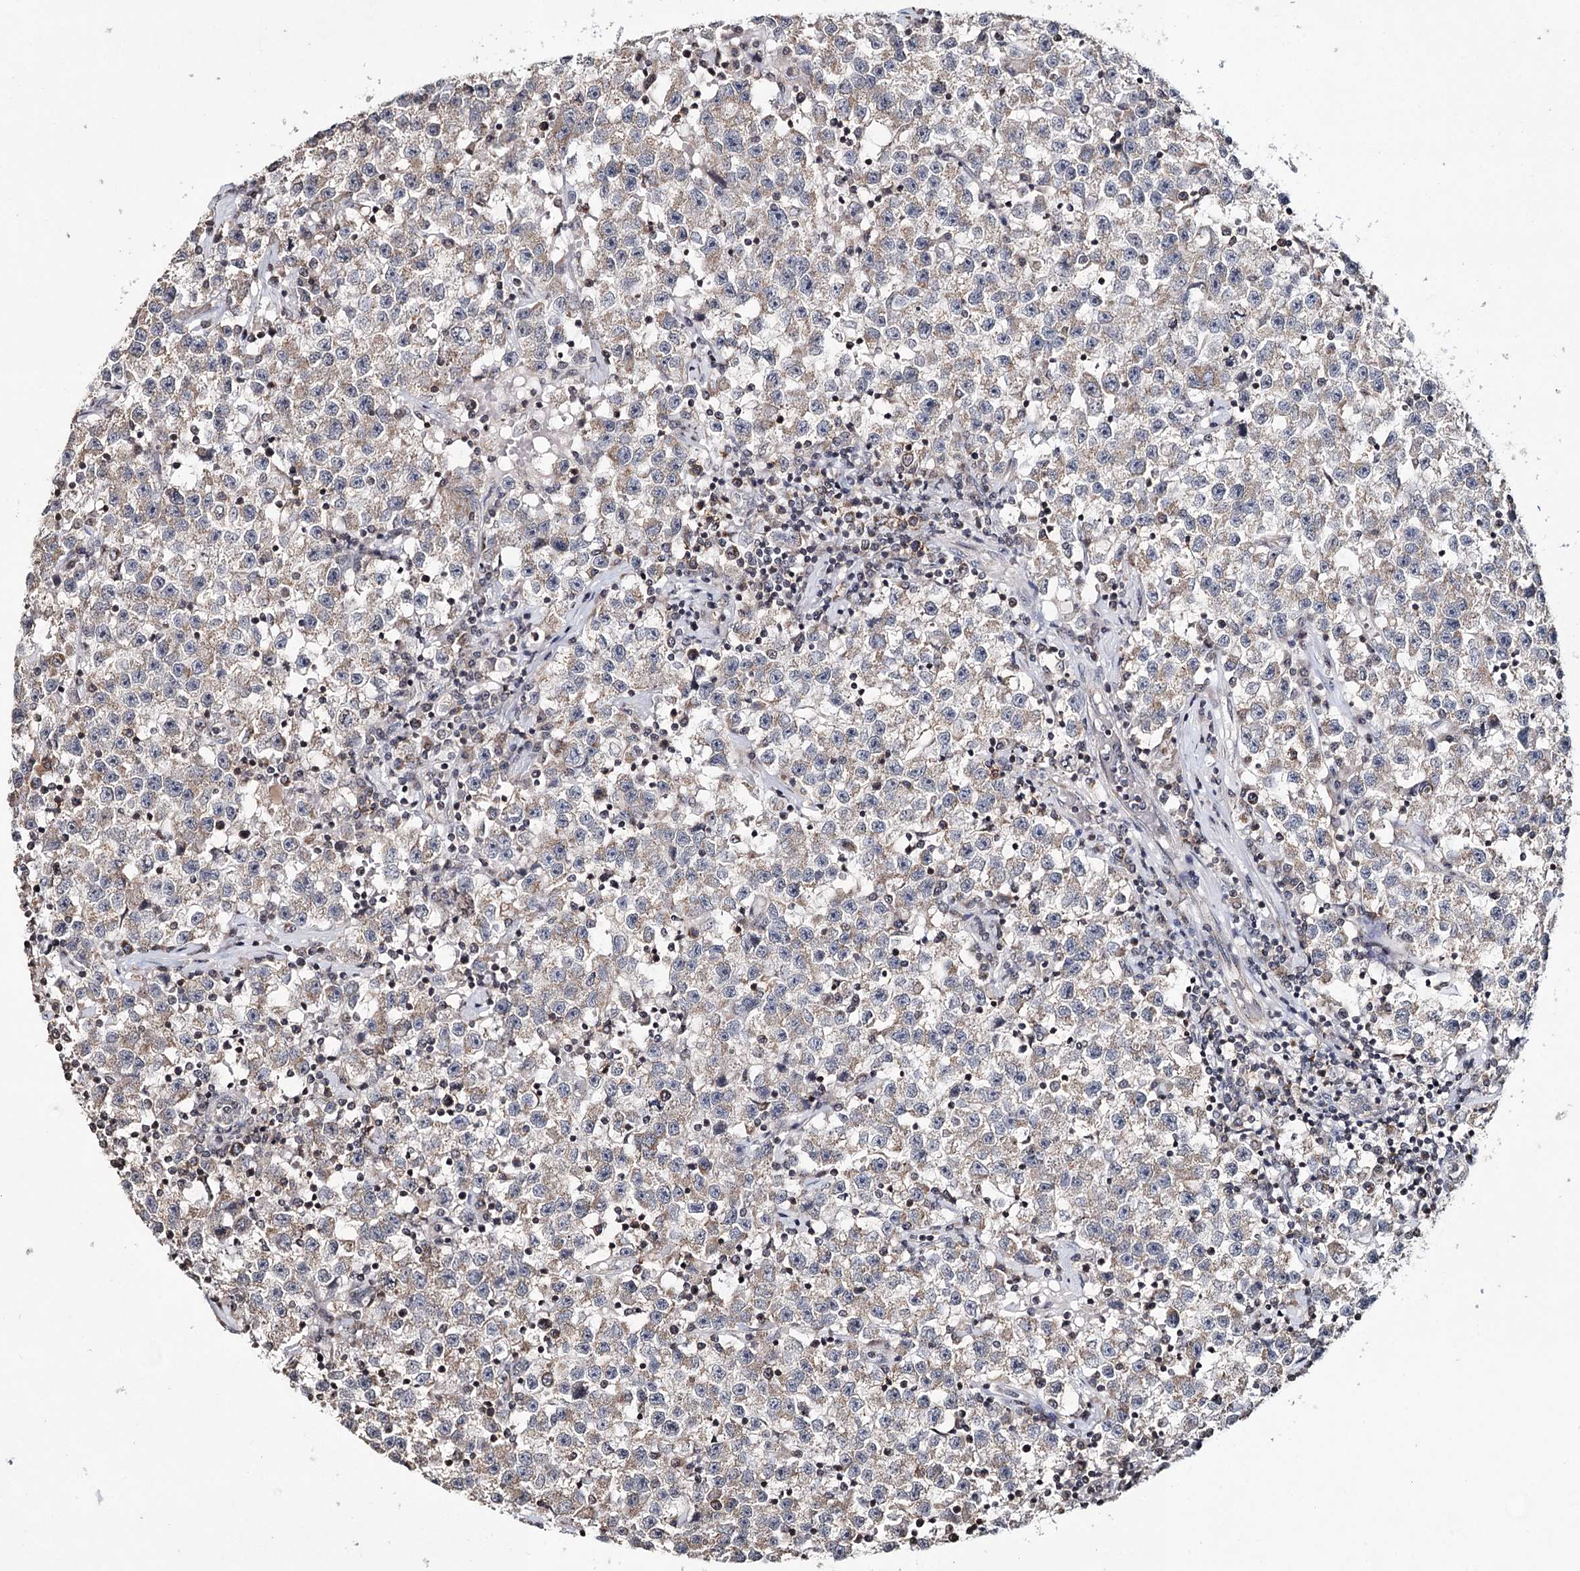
{"staining": {"intensity": "weak", "quantity": "25%-75%", "location": "cytoplasmic/membranous"}, "tissue": "testis cancer", "cell_type": "Tumor cells", "image_type": "cancer", "snomed": [{"axis": "morphology", "description": "Seminoma, NOS"}, {"axis": "topography", "description": "Testis"}], "caption": "Weak cytoplasmic/membranous positivity is seen in approximately 25%-75% of tumor cells in testis seminoma.", "gene": "ICOS", "patient": {"sex": "male", "age": 22}}